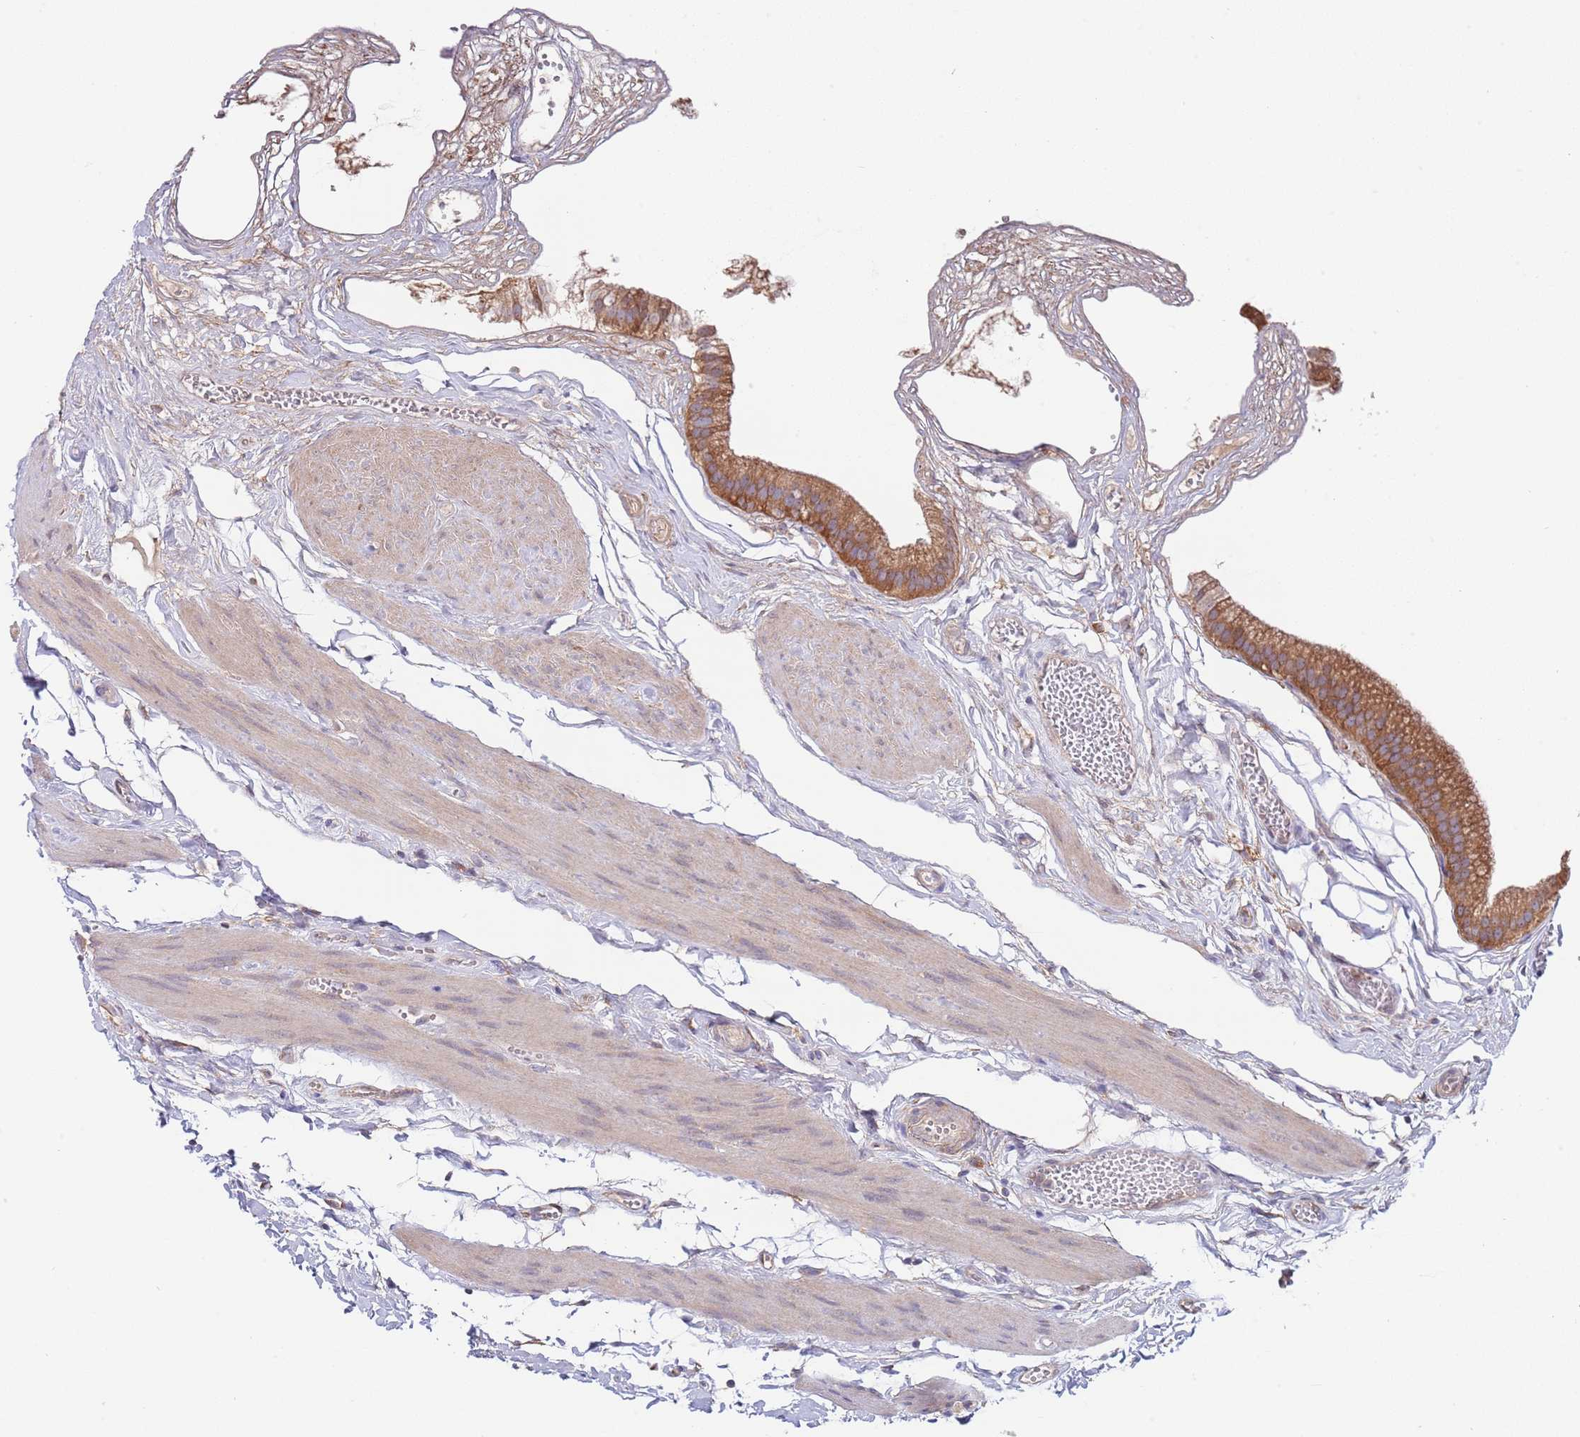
{"staining": {"intensity": "strong", "quantity": ">75%", "location": "cytoplasmic/membranous"}, "tissue": "gallbladder", "cell_type": "Glandular cells", "image_type": "normal", "snomed": [{"axis": "morphology", "description": "Normal tissue, NOS"}, {"axis": "topography", "description": "Gallbladder"}], "caption": "This histopathology image displays normal gallbladder stained with immunohistochemistry (IHC) to label a protein in brown. The cytoplasmic/membranous of glandular cells show strong positivity for the protein. Nuclei are counter-stained blue.", "gene": "EIF3F", "patient": {"sex": "female", "age": 54}}